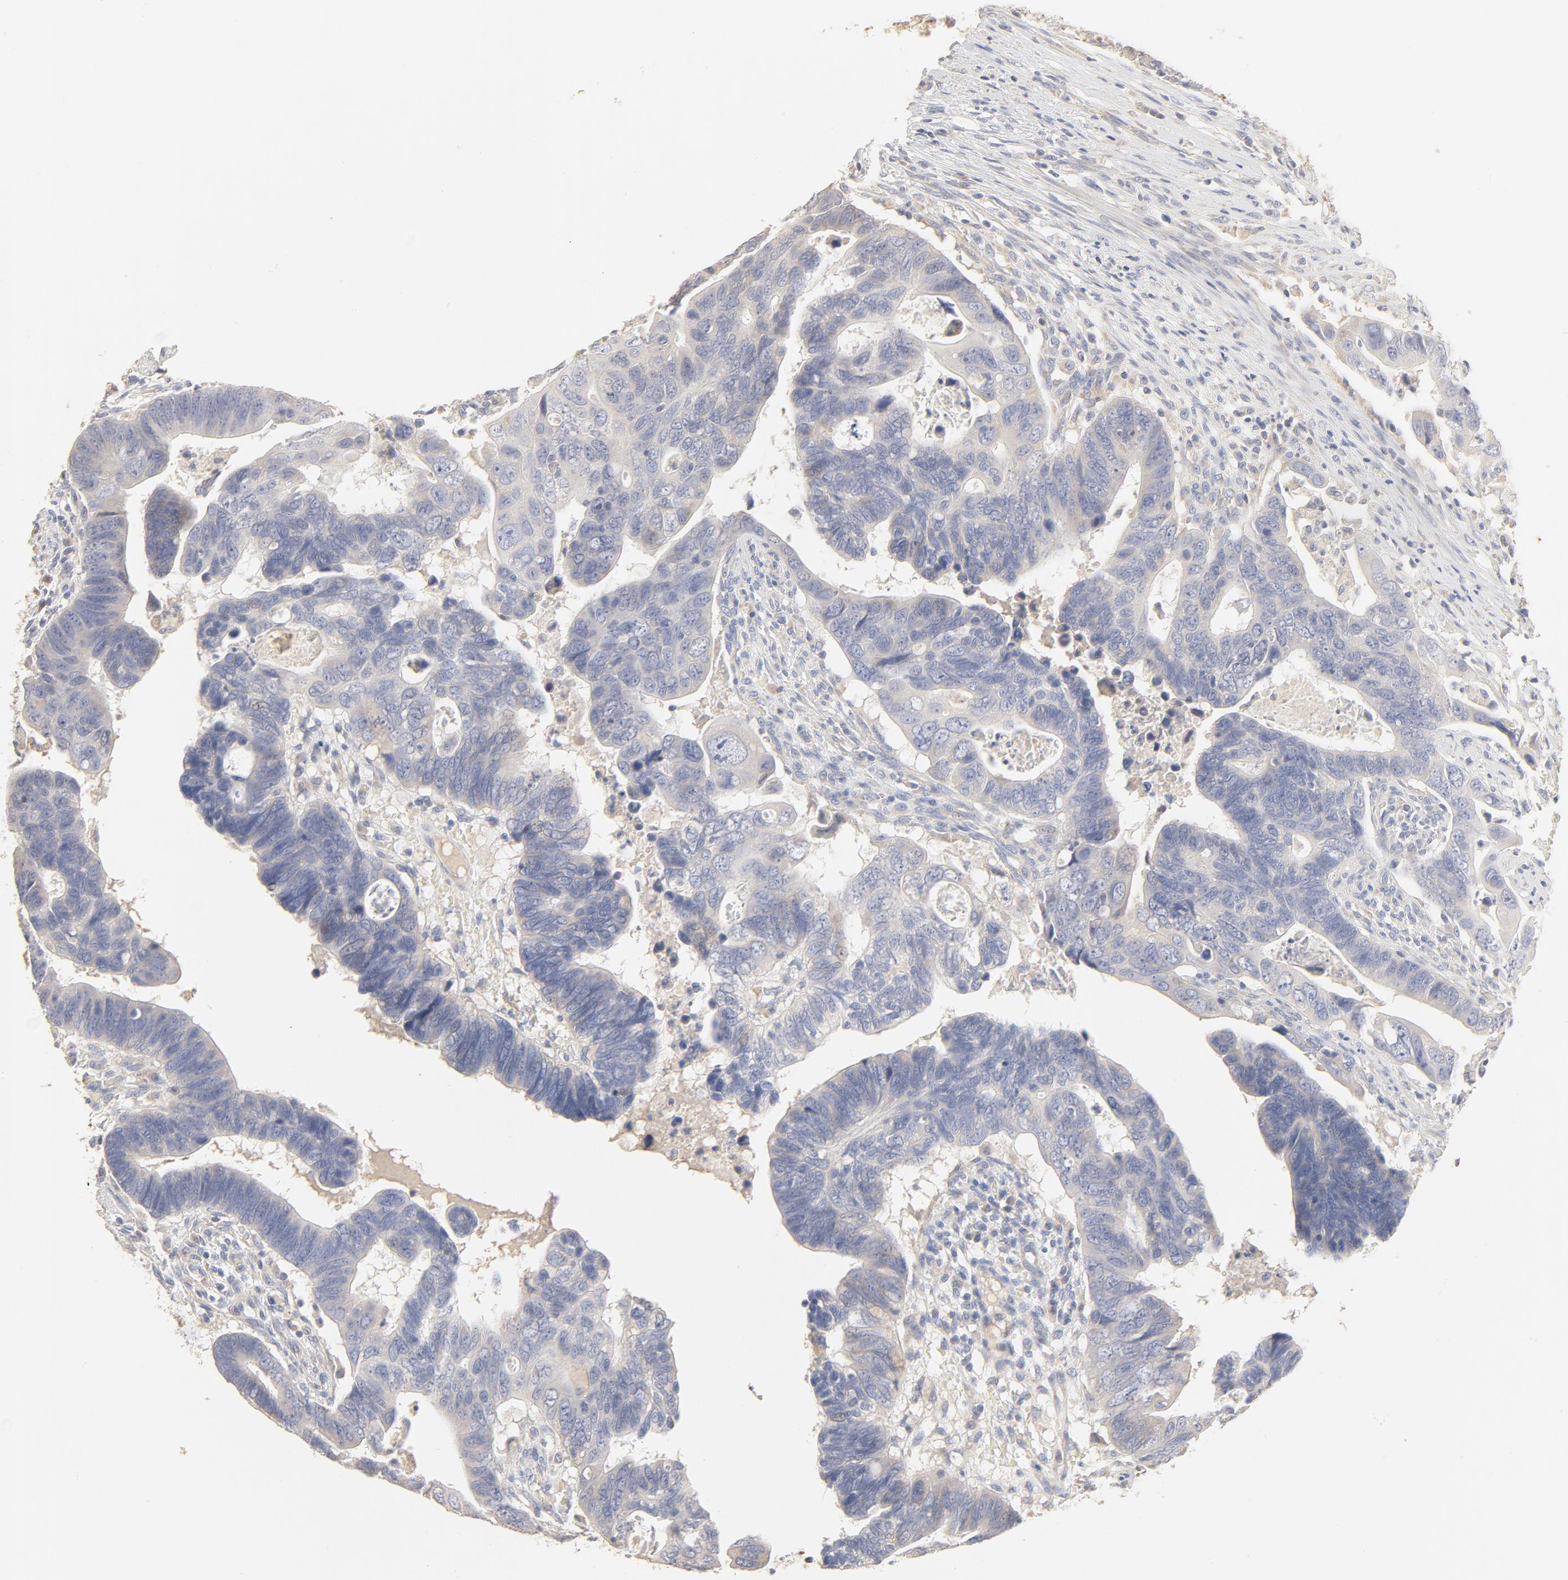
{"staining": {"intensity": "negative", "quantity": "none", "location": "none"}, "tissue": "colorectal cancer", "cell_type": "Tumor cells", "image_type": "cancer", "snomed": [{"axis": "morphology", "description": "Adenocarcinoma, NOS"}, {"axis": "topography", "description": "Rectum"}], "caption": "This is an IHC image of colorectal adenocarcinoma. There is no positivity in tumor cells.", "gene": "FCGBP", "patient": {"sex": "male", "age": 53}}